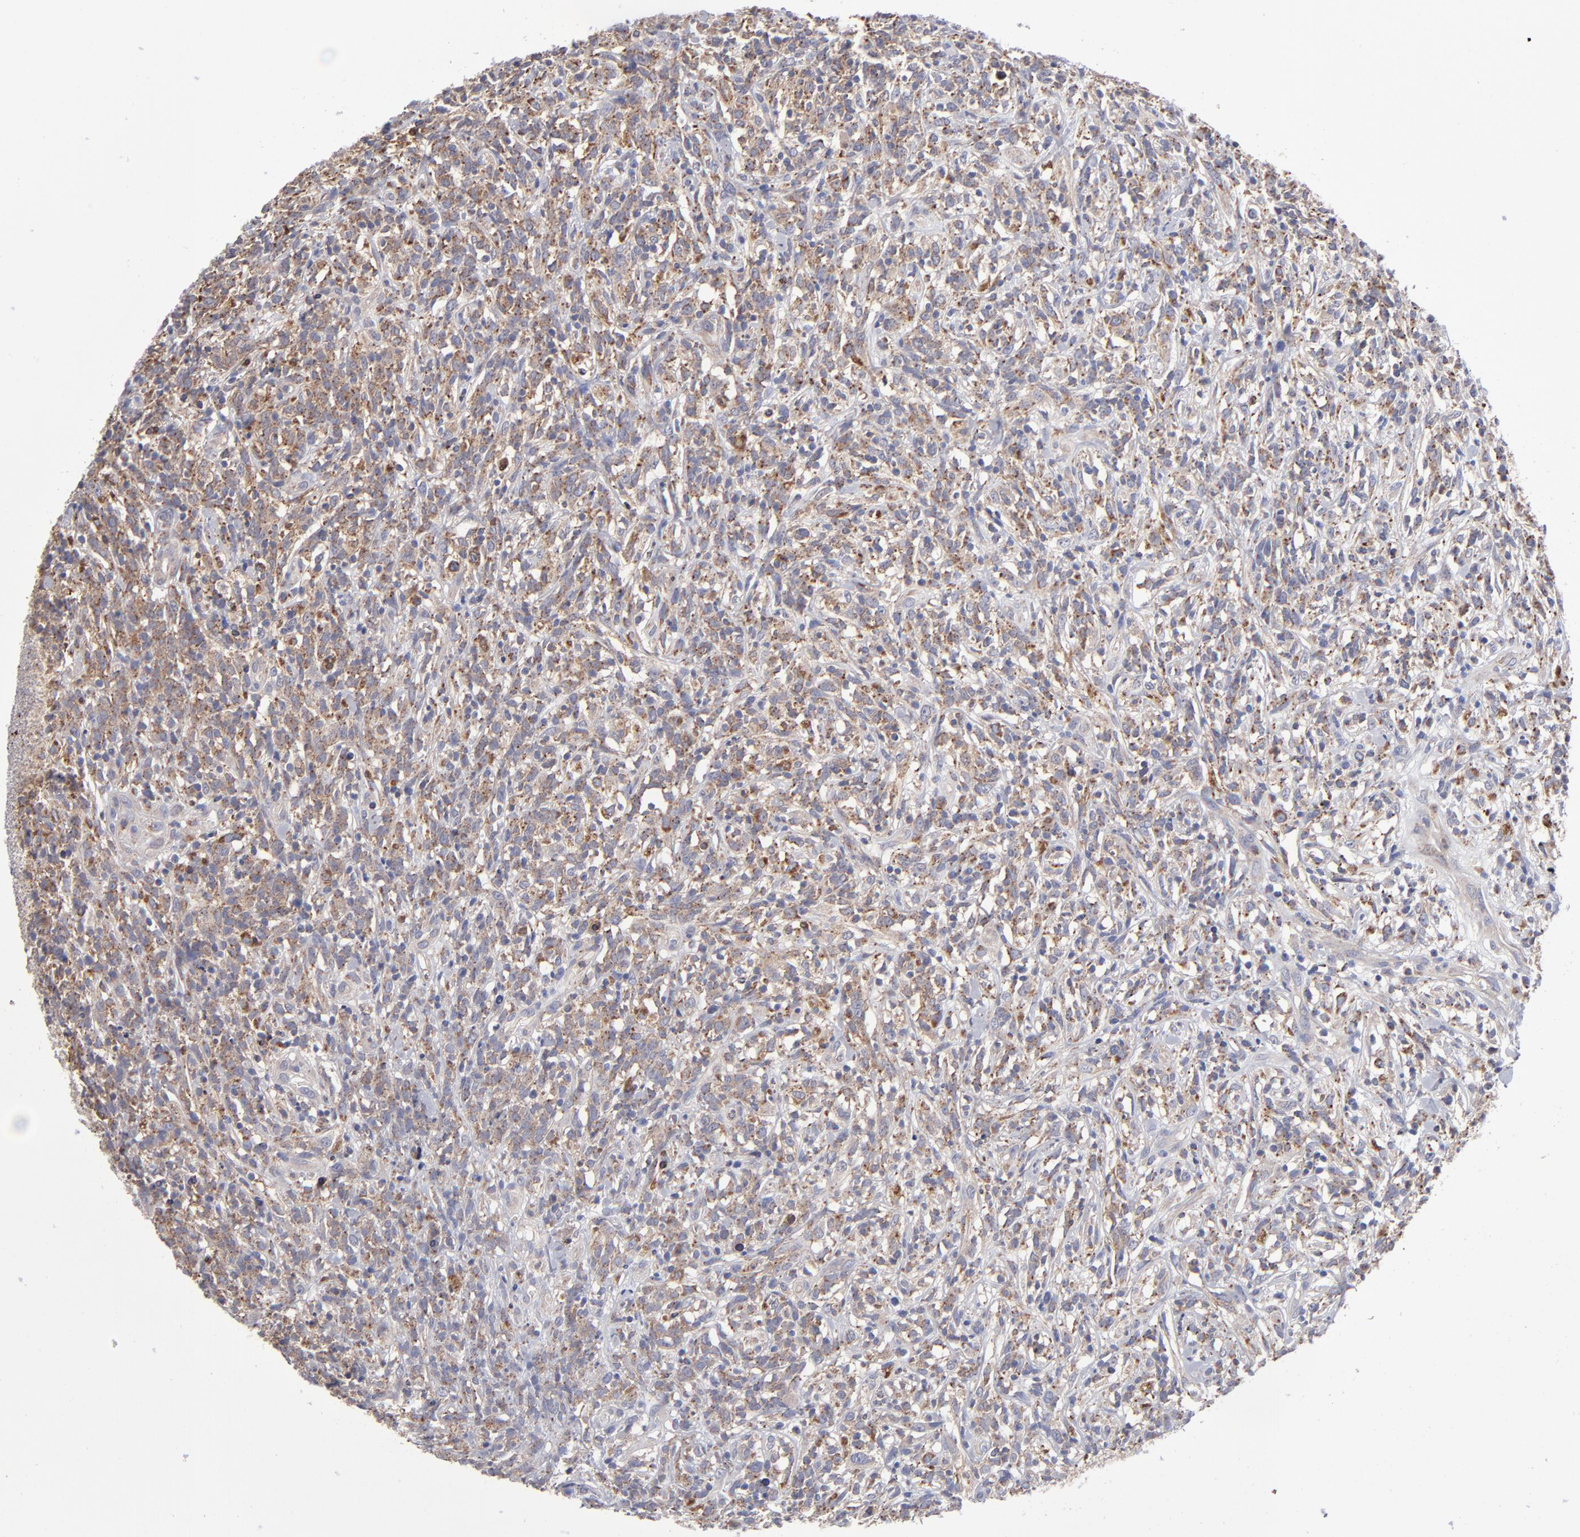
{"staining": {"intensity": "moderate", "quantity": ">75%", "location": "cytoplasmic/membranous"}, "tissue": "lymphoma", "cell_type": "Tumor cells", "image_type": "cancer", "snomed": [{"axis": "morphology", "description": "Malignant lymphoma, non-Hodgkin's type, High grade"}, {"axis": "topography", "description": "Lymph node"}], "caption": "This is an image of IHC staining of malignant lymphoma, non-Hodgkin's type (high-grade), which shows moderate positivity in the cytoplasmic/membranous of tumor cells.", "gene": "RRAGB", "patient": {"sex": "female", "age": 73}}